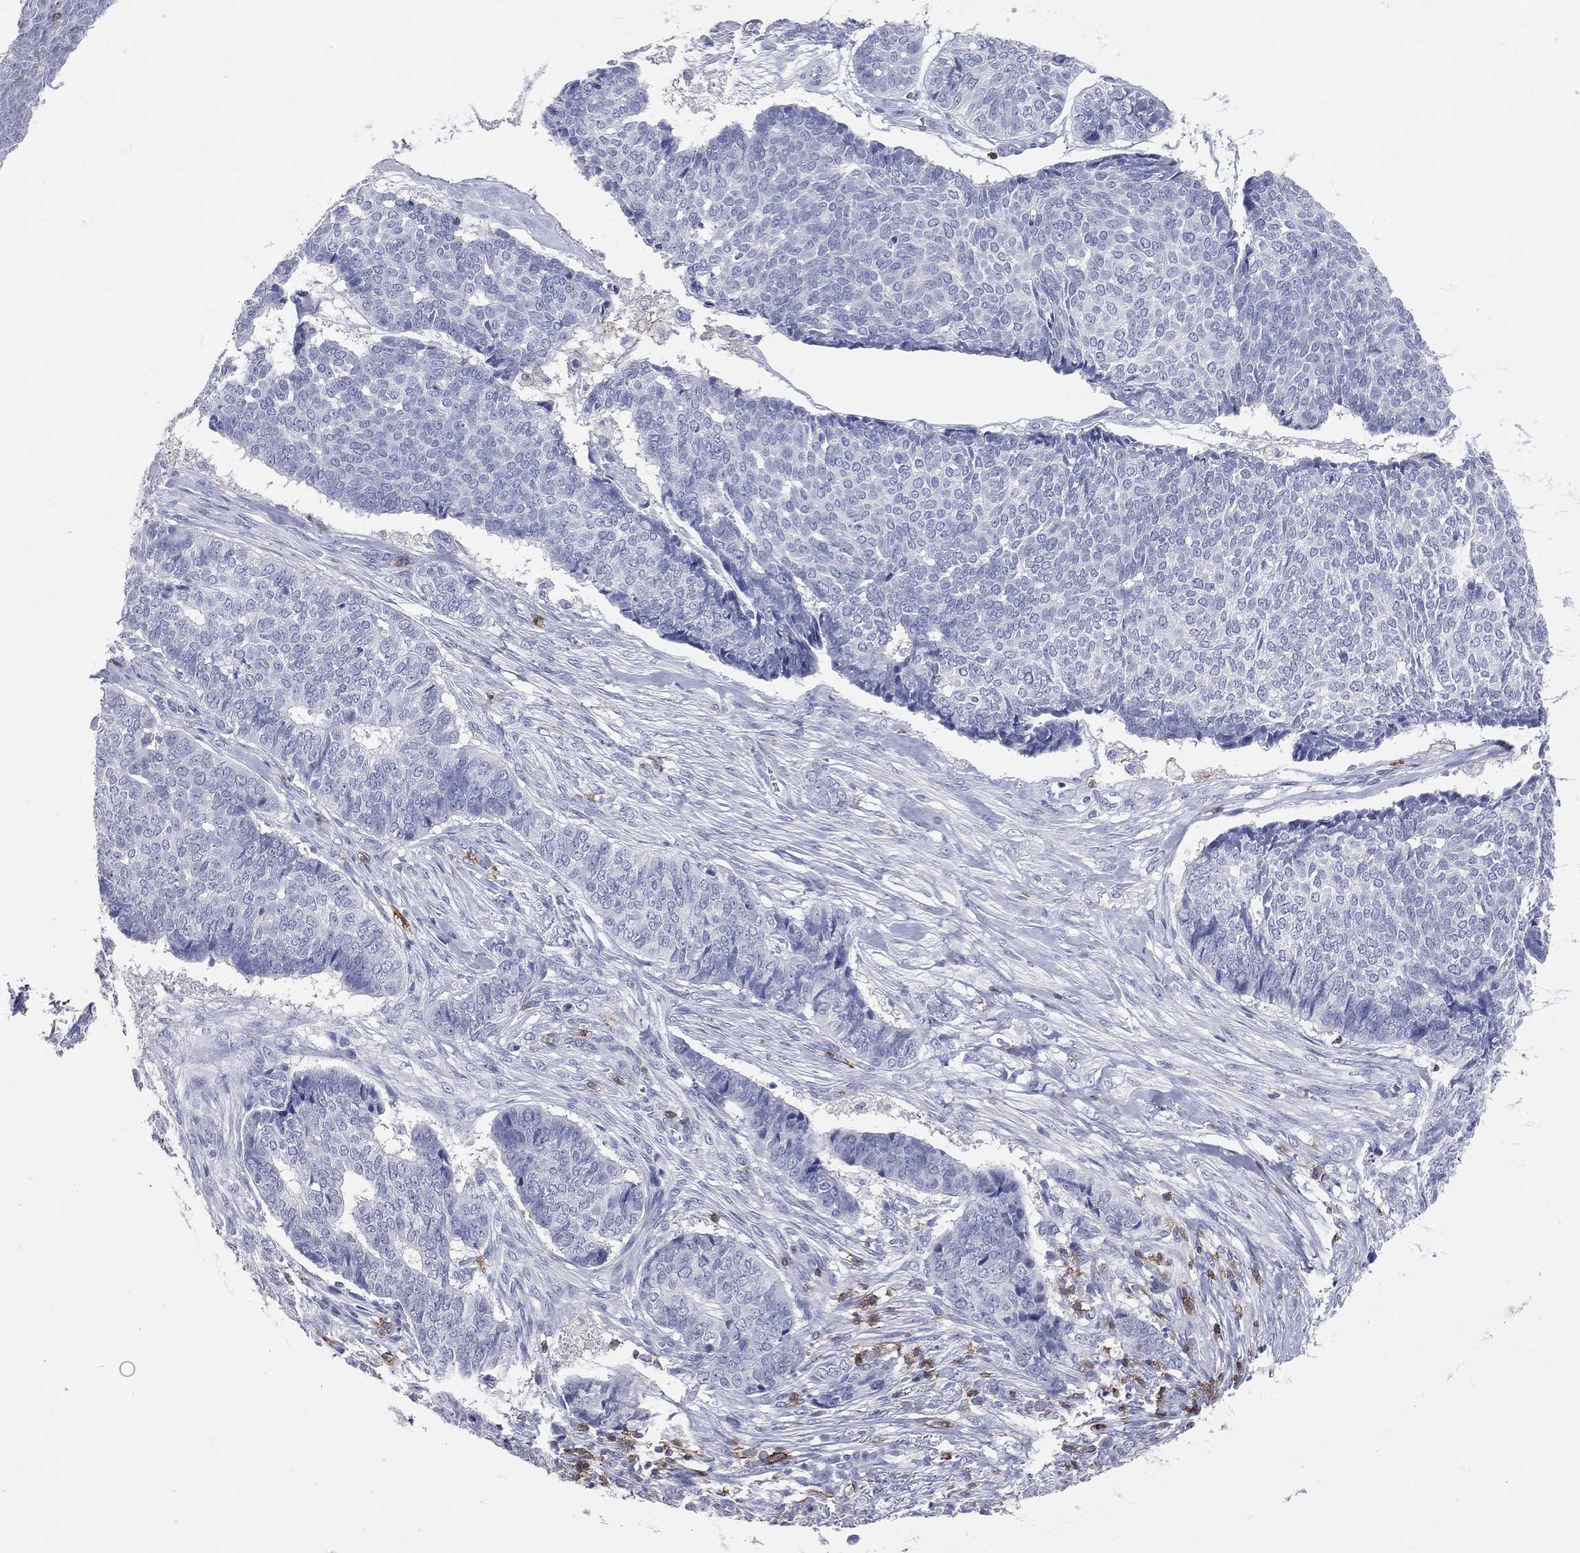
{"staining": {"intensity": "negative", "quantity": "none", "location": "none"}, "tissue": "skin cancer", "cell_type": "Tumor cells", "image_type": "cancer", "snomed": [{"axis": "morphology", "description": "Basal cell carcinoma"}, {"axis": "topography", "description": "Skin"}], "caption": "There is no significant positivity in tumor cells of skin cancer (basal cell carcinoma).", "gene": "LAT", "patient": {"sex": "male", "age": 86}}